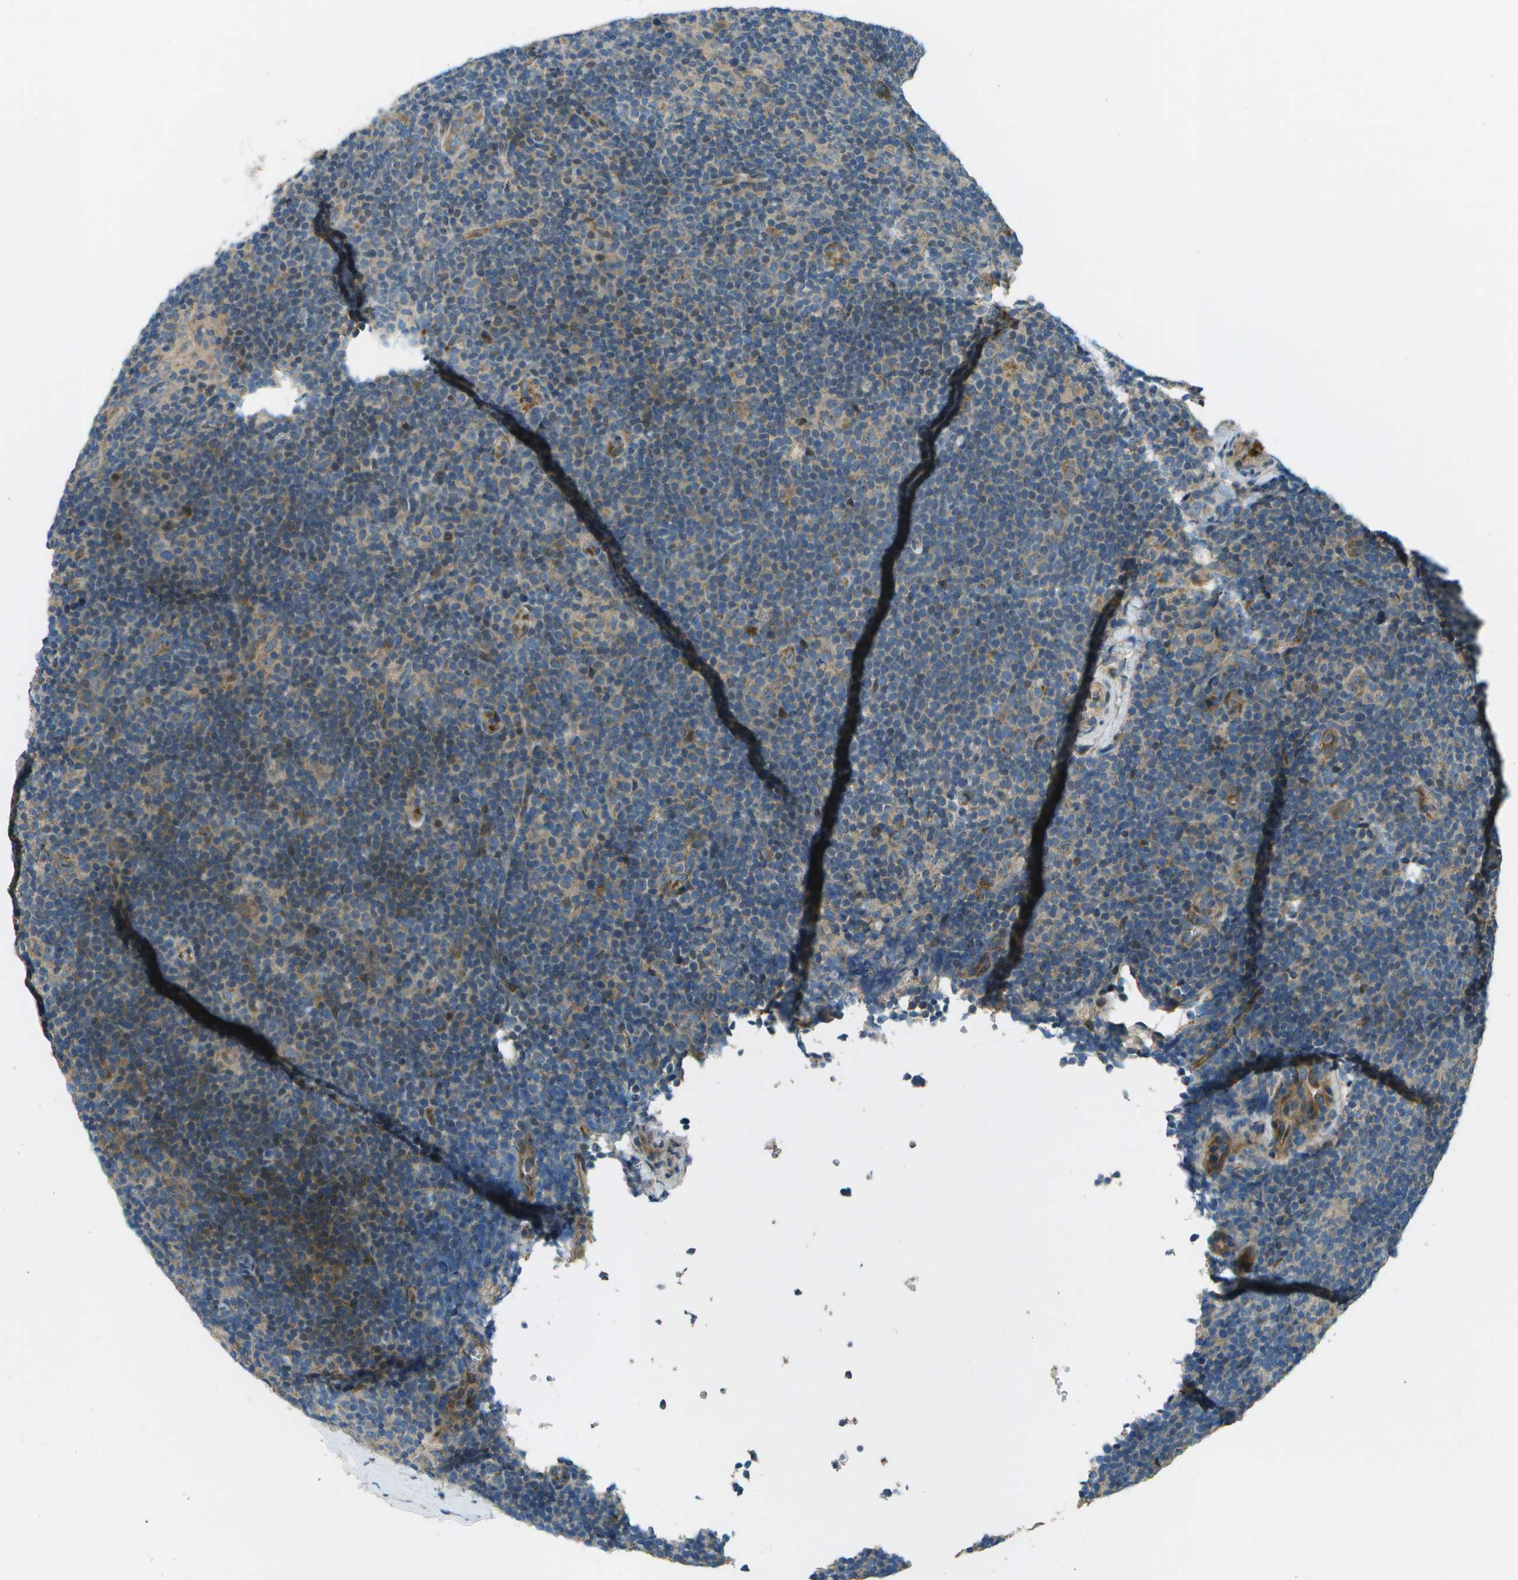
{"staining": {"intensity": "moderate", "quantity": "25%-75%", "location": "cytoplasmic/membranous"}, "tissue": "lymphoma", "cell_type": "Tumor cells", "image_type": "cancer", "snomed": [{"axis": "morphology", "description": "Hodgkin's disease, NOS"}, {"axis": "topography", "description": "Lymph node"}], "caption": "Tumor cells show moderate cytoplasmic/membranous positivity in approximately 25%-75% of cells in Hodgkin's disease.", "gene": "PXYLP1", "patient": {"sex": "female", "age": 57}}